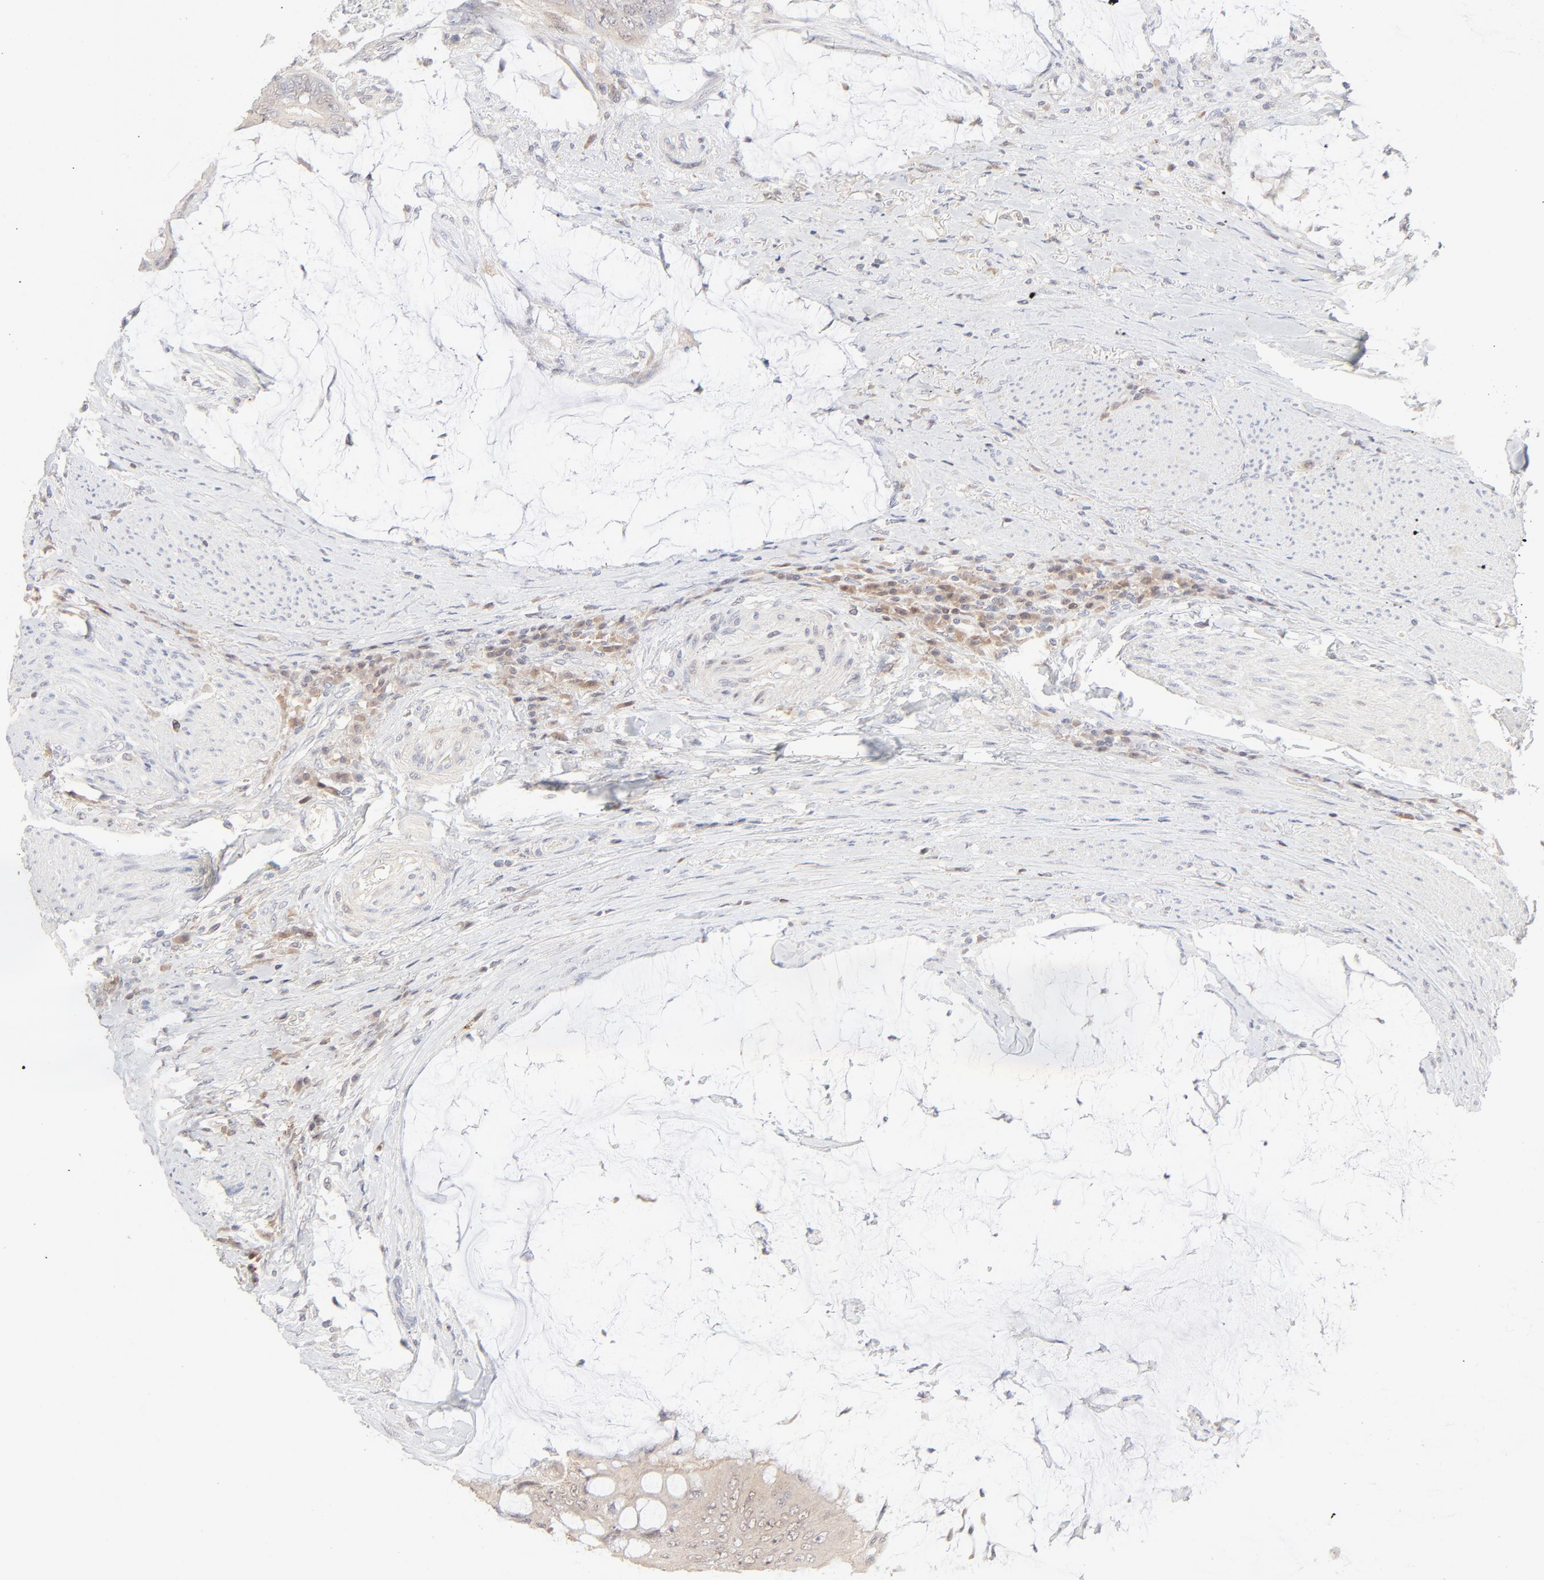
{"staining": {"intensity": "negative", "quantity": "none", "location": "none"}, "tissue": "colorectal cancer", "cell_type": "Tumor cells", "image_type": "cancer", "snomed": [{"axis": "morphology", "description": "Normal tissue, NOS"}, {"axis": "morphology", "description": "Adenocarcinoma, NOS"}, {"axis": "topography", "description": "Rectum"}, {"axis": "topography", "description": "Peripheral nerve tissue"}], "caption": "Immunohistochemistry of human adenocarcinoma (colorectal) shows no expression in tumor cells.", "gene": "CDK6", "patient": {"sex": "female", "age": 77}}